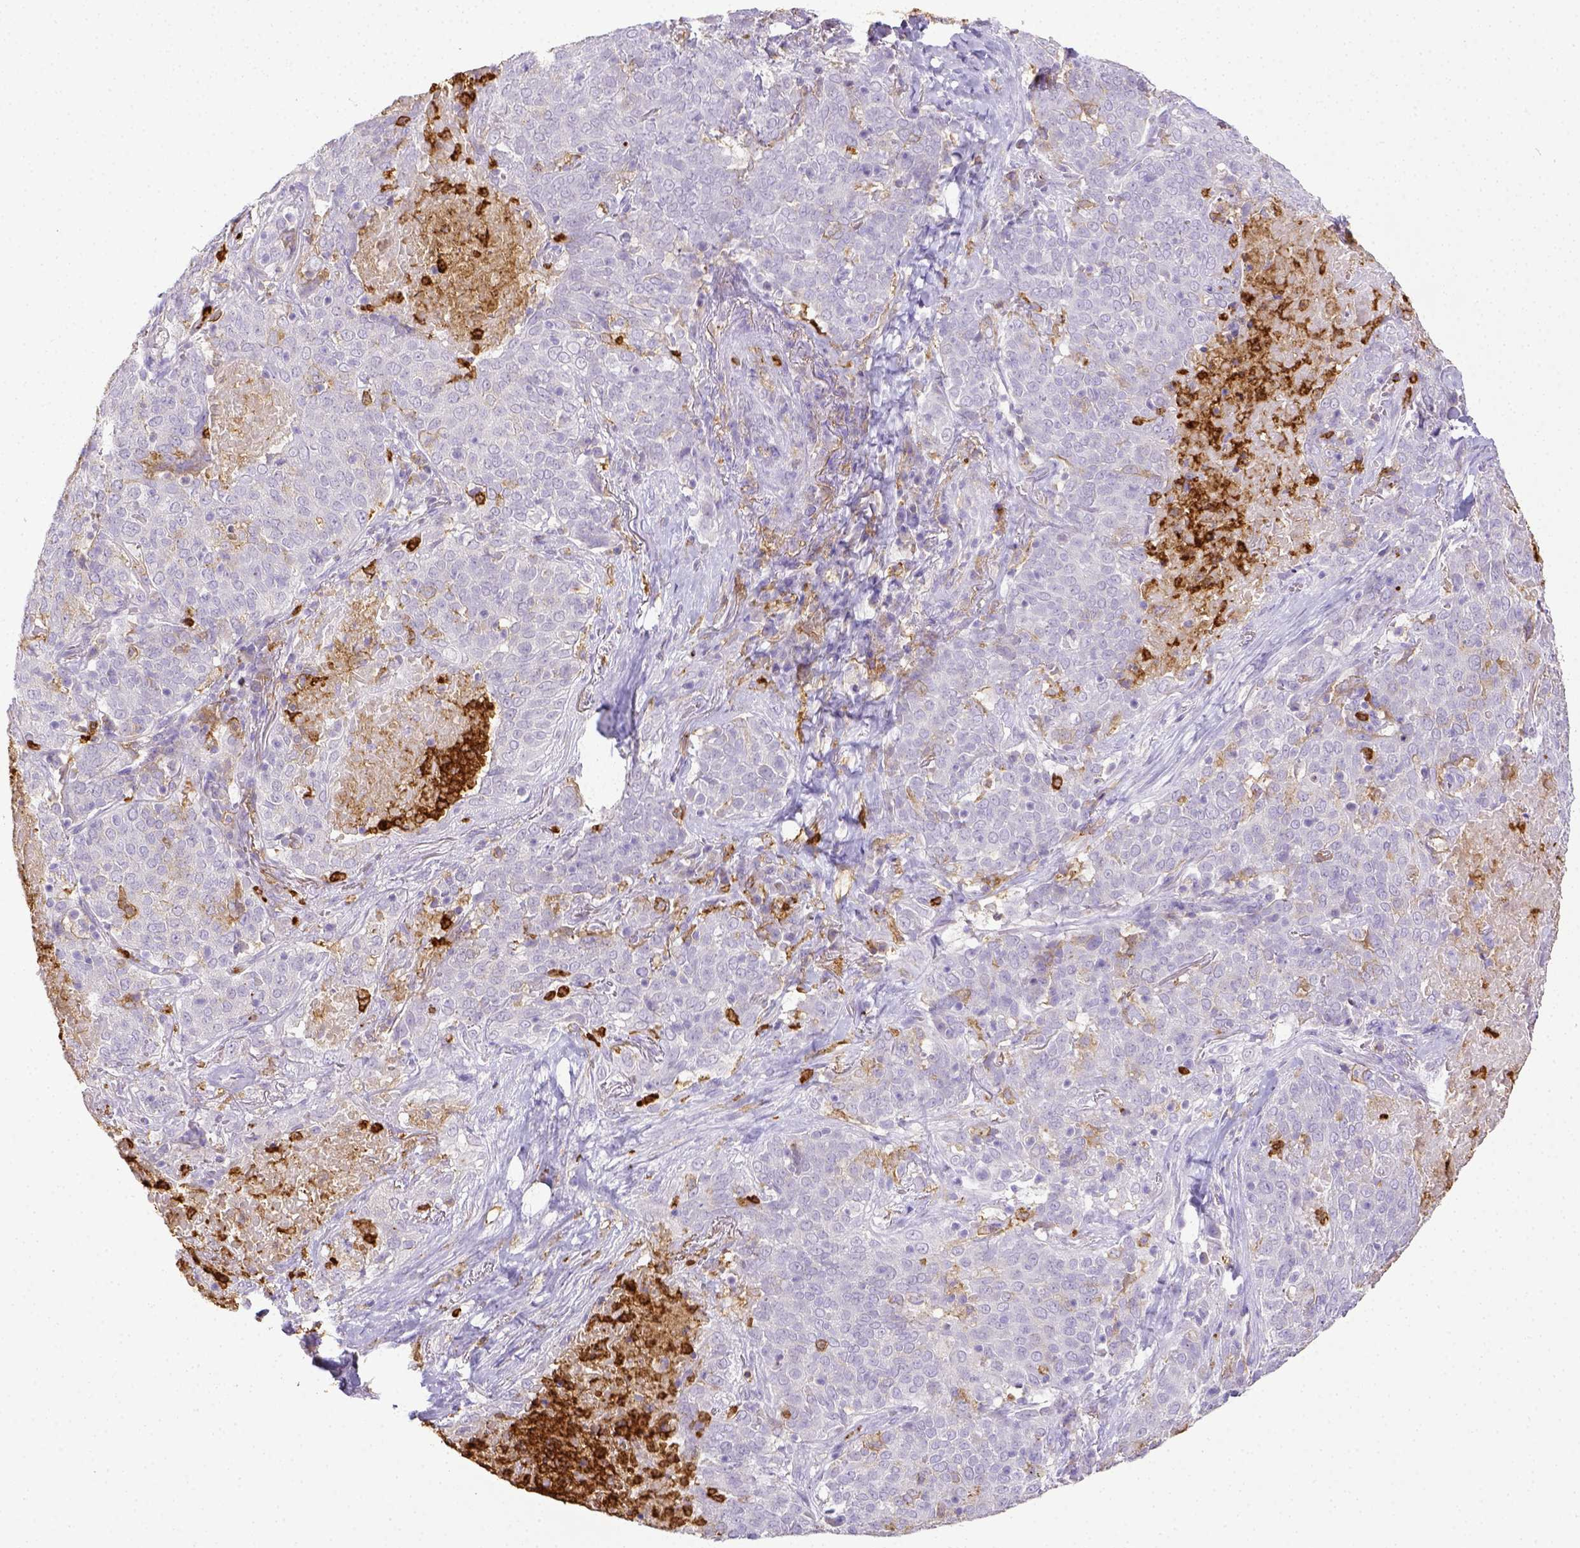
{"staining": {"intensity": "negative", "quantity": "none", "location": "none"}, "tissue": "lung cancer", "cell_type": "Tumor cells", "image_type": "cancer", "snomed": [{"axis": "morphology", "description": "Squamous cell carcinoma, NOS"}, {"axis": "topography", "description": "Lung"}], "caption": "Immunohistochemical staining of human lung squamous cell carcinoma demonstrates no significant expression in tumor cells. (DAB (3,3'-diaminobenzidine) IHC visualized using brightfield microscopy, high magnification).", "gene": "ITGAM", "patient": {"sex": "male", "age": 82}}